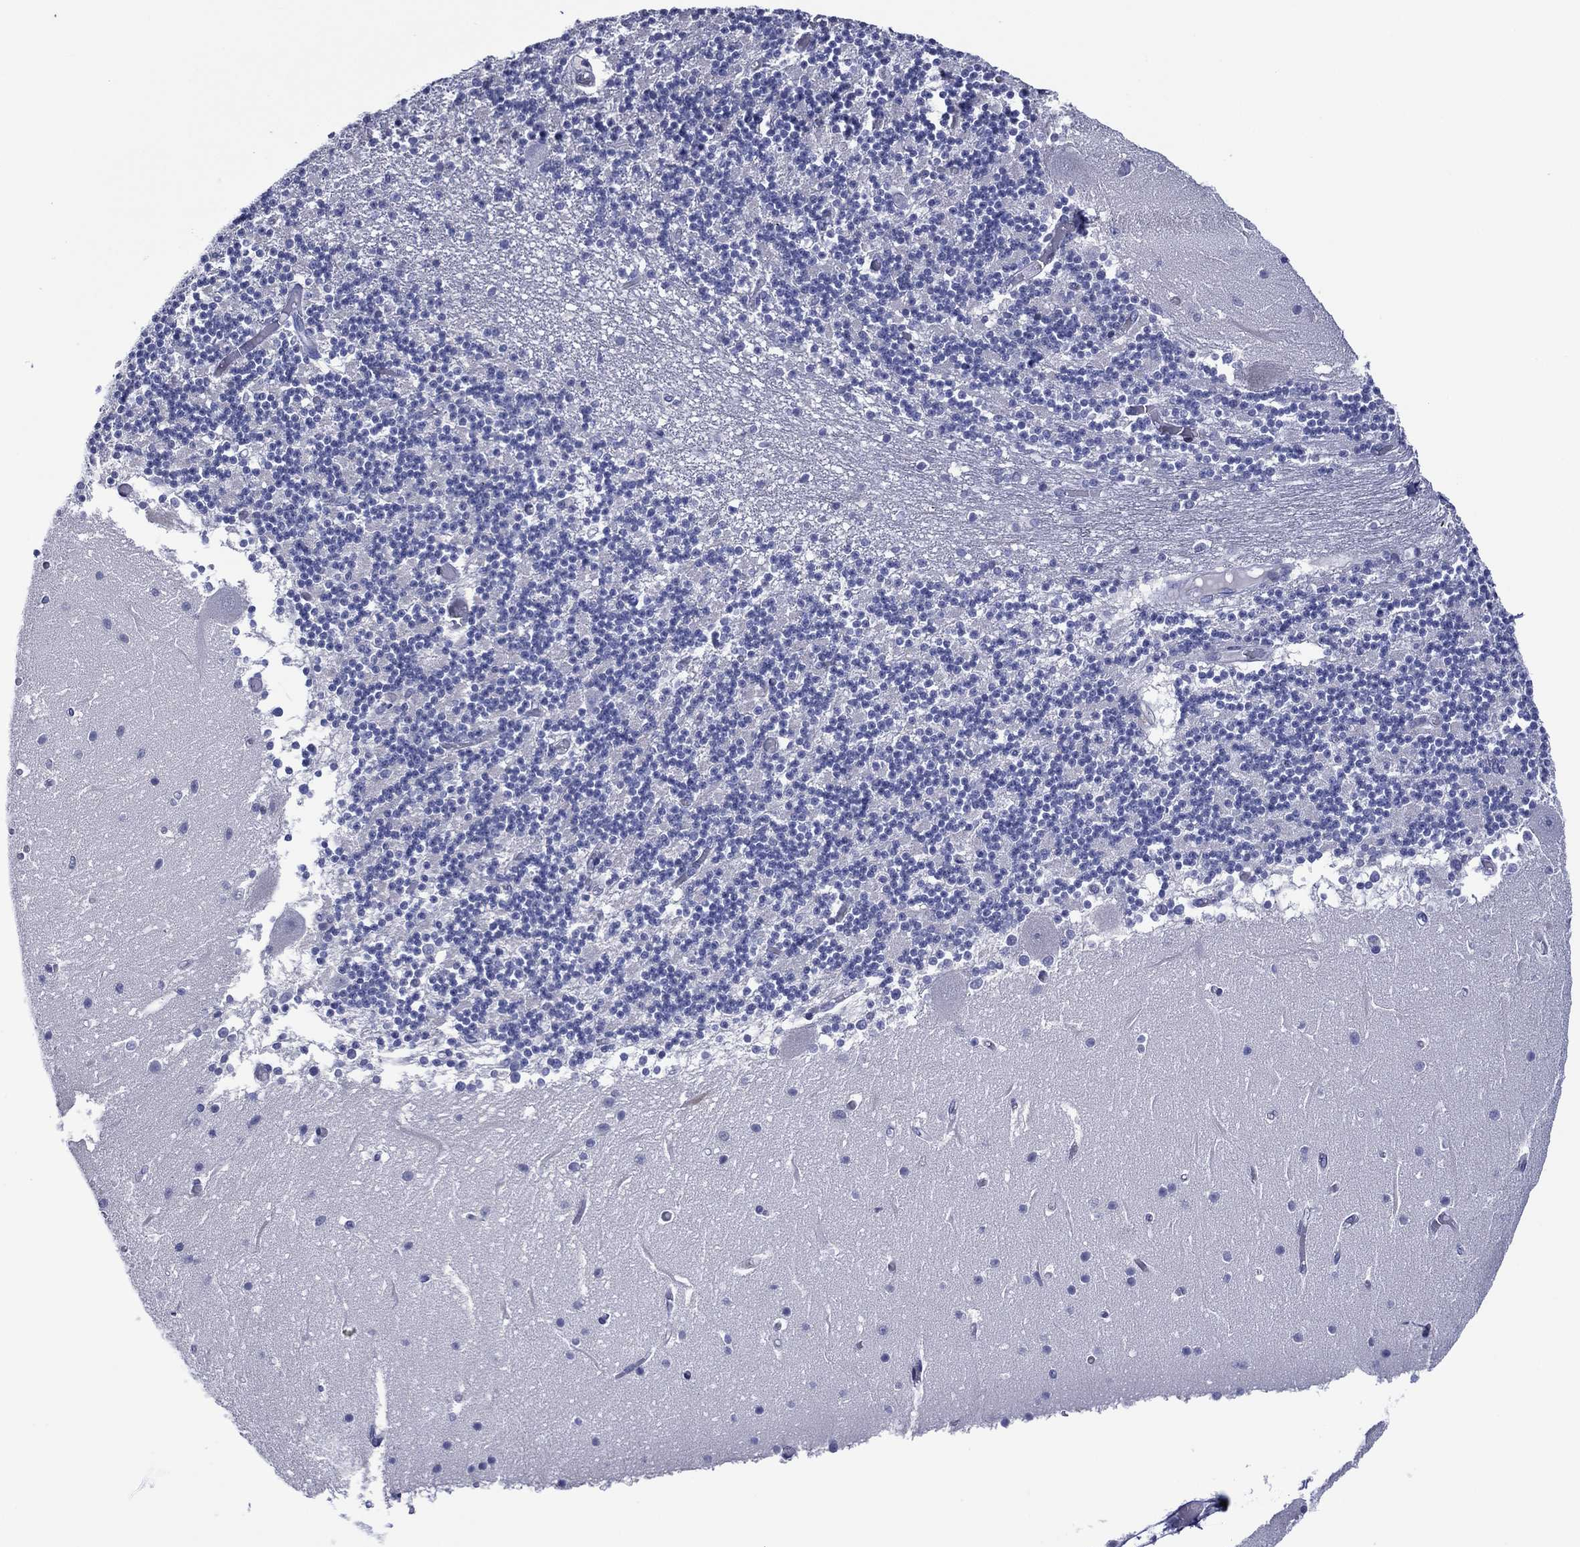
{"staining": {"intensity": "negative", "quantity": "none", "location": "none"}, "tissue": "cerebellum", "cell_type": "Cells in granular layer", "image_type": "normal", "snomed": [{"axis": "morphology", "description": "Normal tissue, NOS"}, {"axis": "topography", "description": "Cerebellum"}], "caption": "Immunohistochemistry image of unremarkable human cerebellum stained for a protein (brown), which demonstrates no expression in cells in granular layer.", "gene": "TRIM31", "patient": {"sex": "female", "age": 28}}